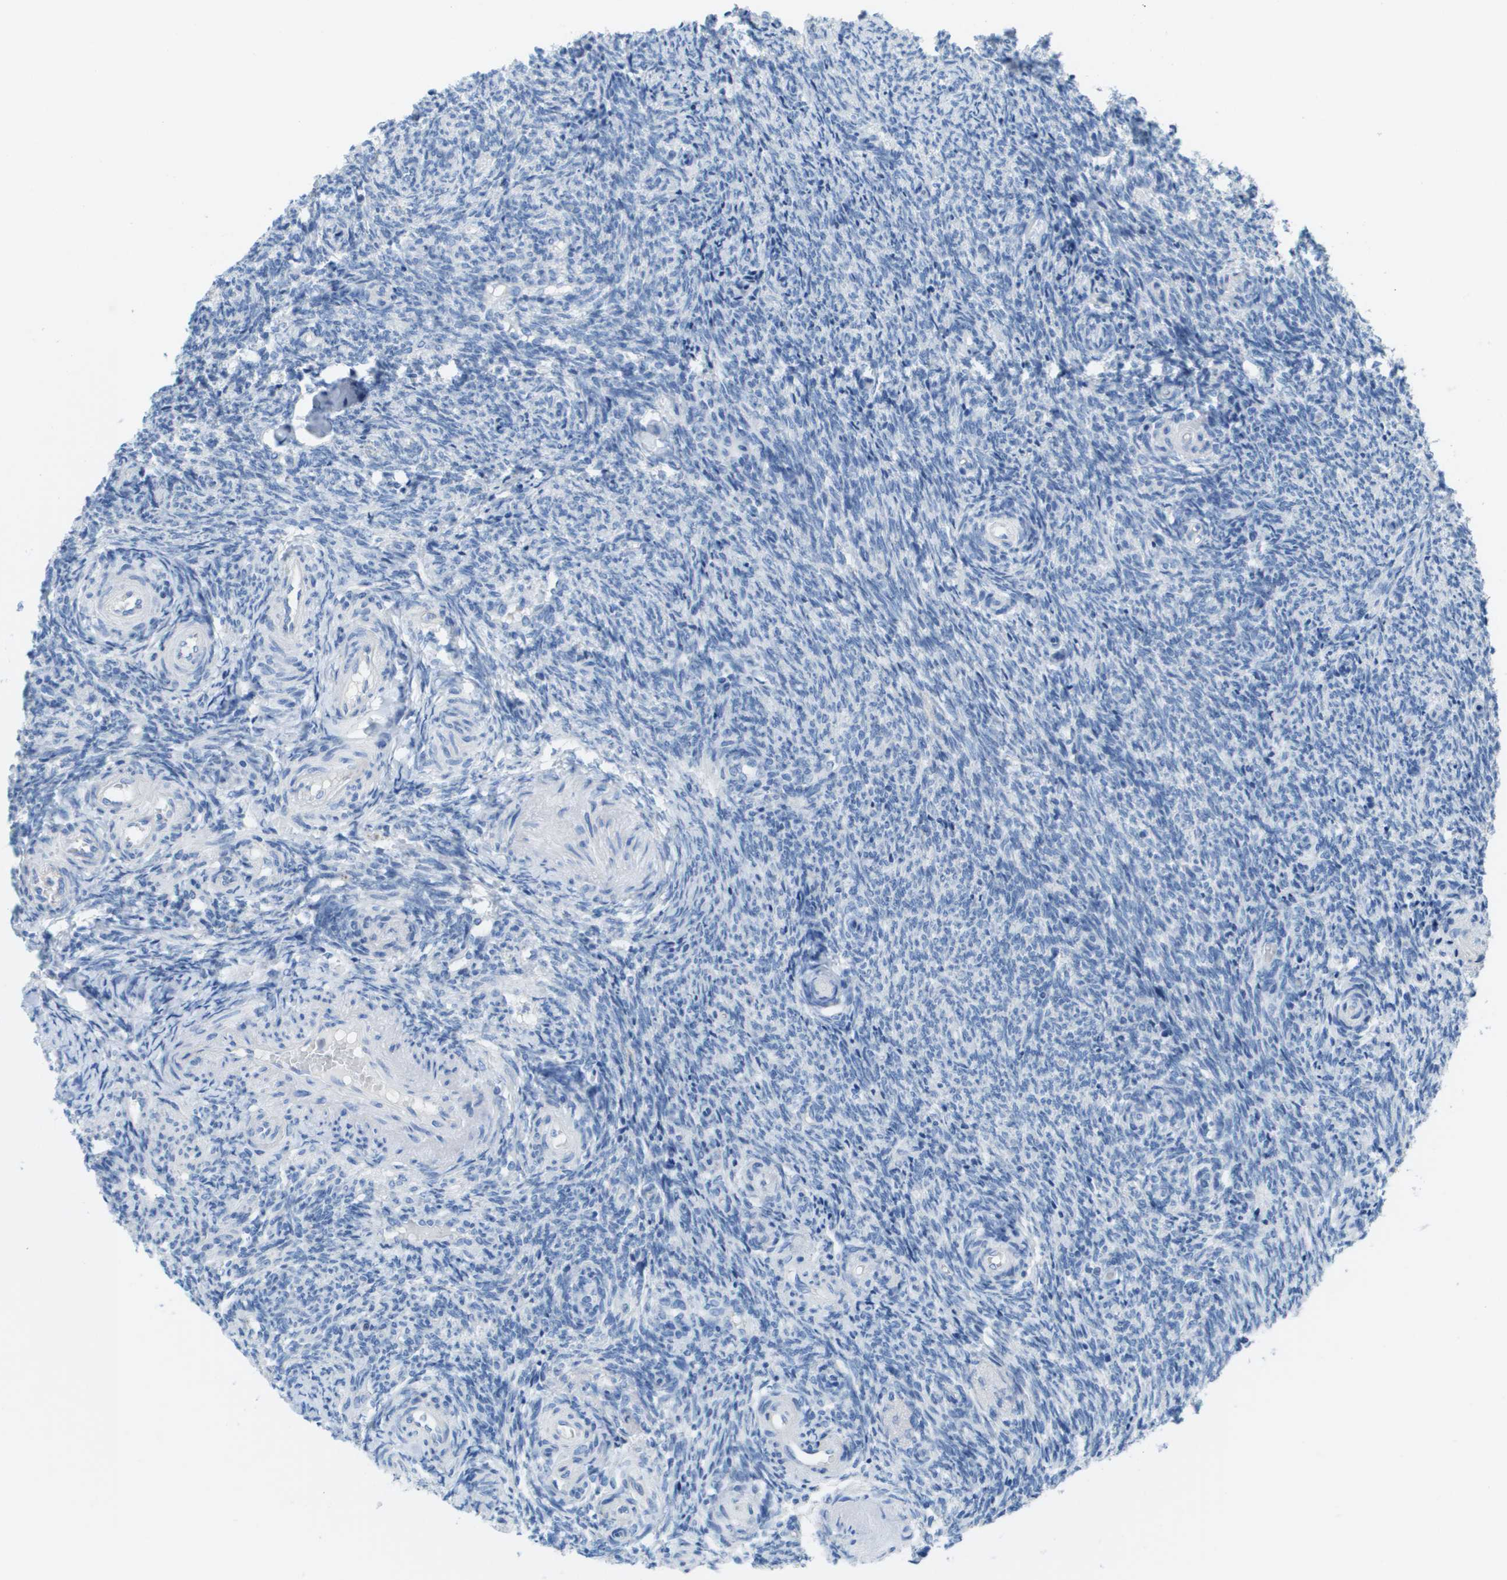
{"staining": {"intensity": "negative", "quantity": "none", "location": "none"}, "tissue": "ovary", "cell_type": "Ovarian stroma cells", "image_type": "normal", "snomed": [{"axis": "morphology", "description": "Normal tissue, NOS"}, {"axis": "topography", "description": "Ovary"}], "caption": "The photomicrograph demonstrates no significant staining in ovarian stroma cells of ovary.", "gene": "CD46", "patient": {"sex": "female", "age": 41}}